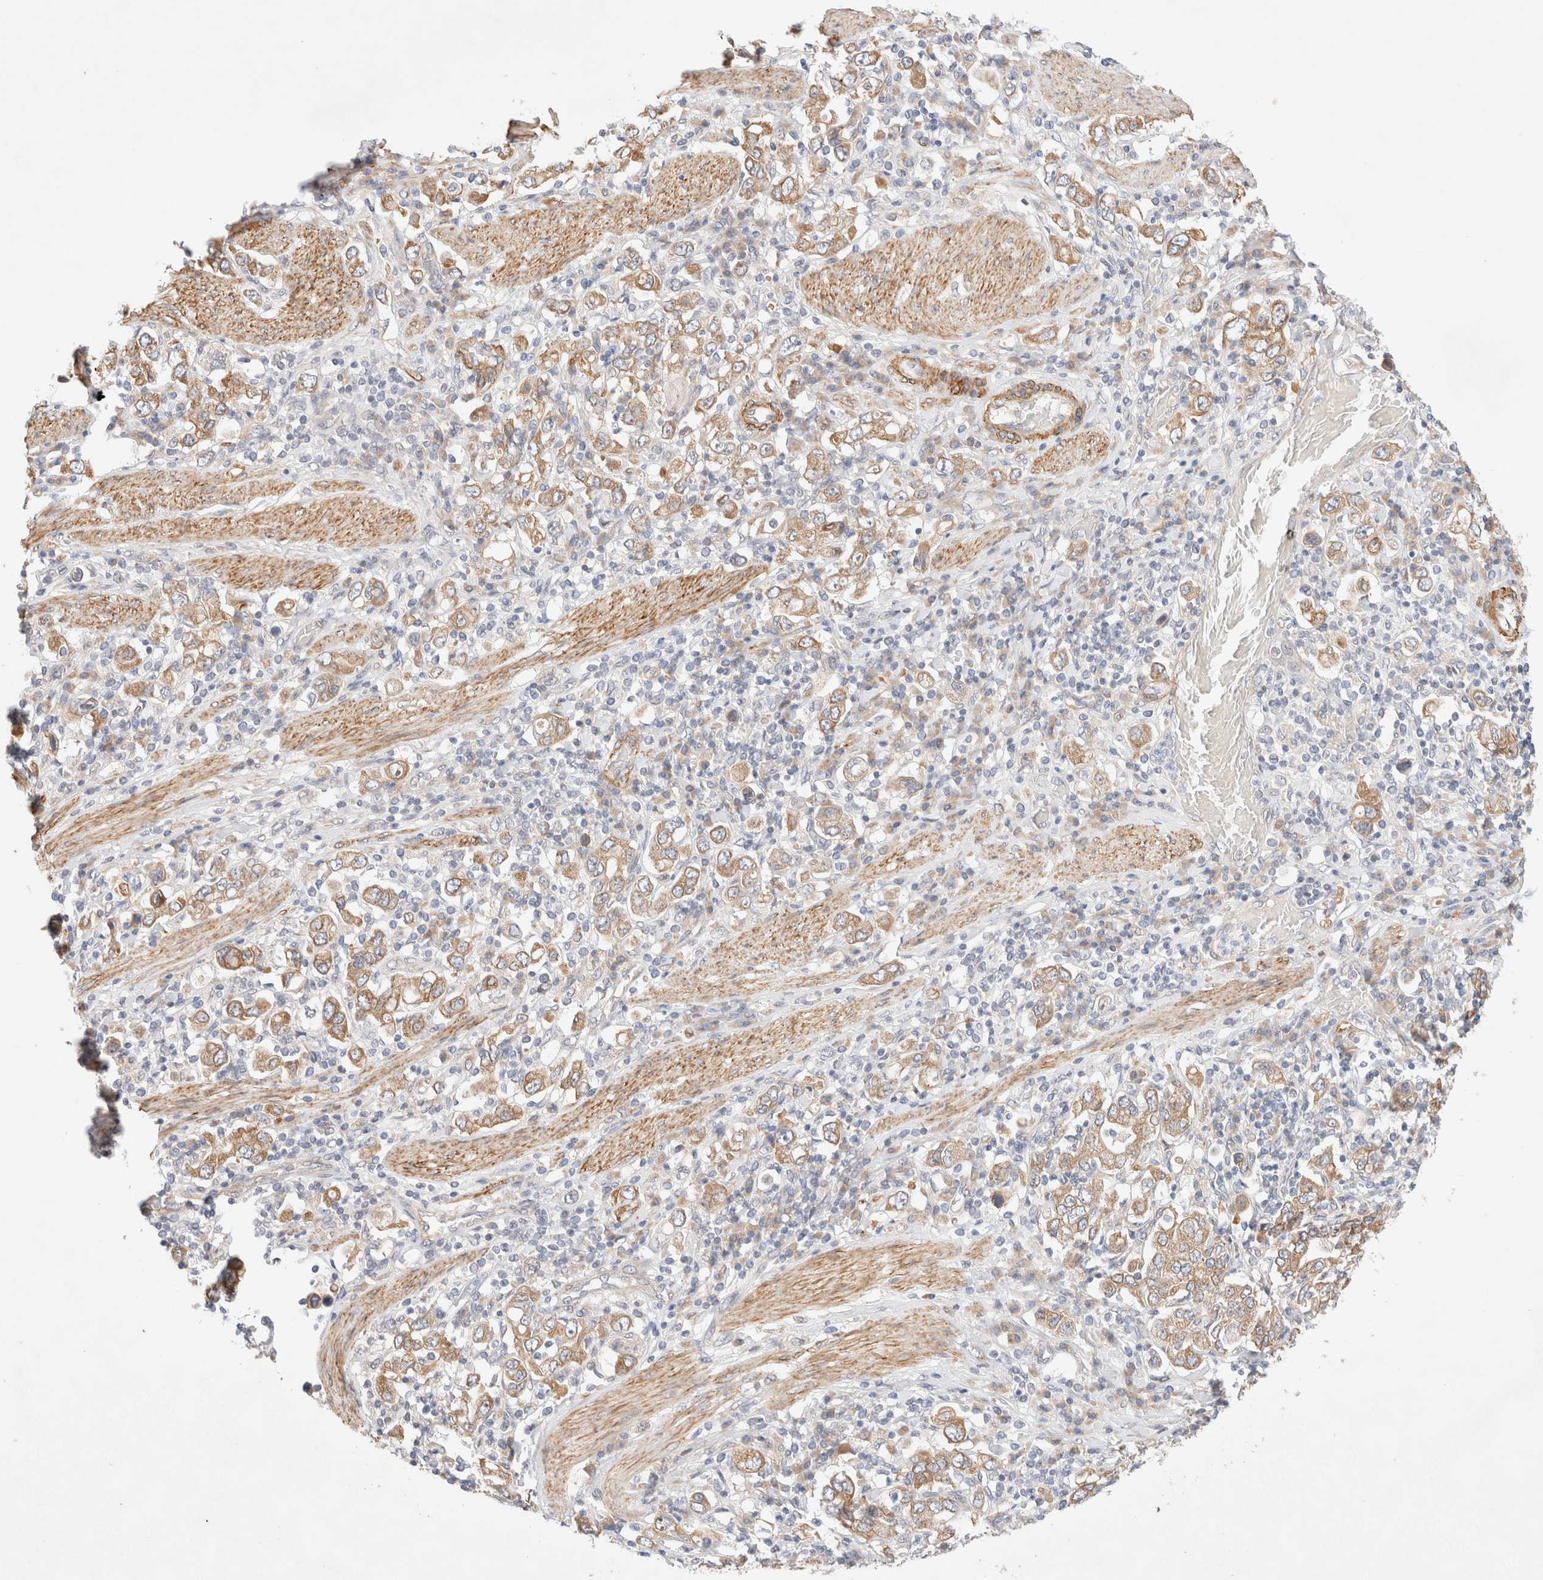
{"staining": {"intensity": "moderate", "quantity": ">75%", "location": "cytoplasmic/membranous"}, "tissue": "stomach cancer", "cell_type": "Tumor cells", "image_type": "cancer", "snomed": [{"axis": "morphology", "description": "Adenocarcinoma, NOS"}, {"axis": "topography", "description": "Stomach, upper"}], "caption": "High-power microscopy captured an IHC photomicrograph of stomach adenocarcinoma, revealing moderate cytoplasmic/membranous staining in approximately >75% of tumor cells.", "gene": "RRP15", "patient": {"sex": "male", "age": 62}}